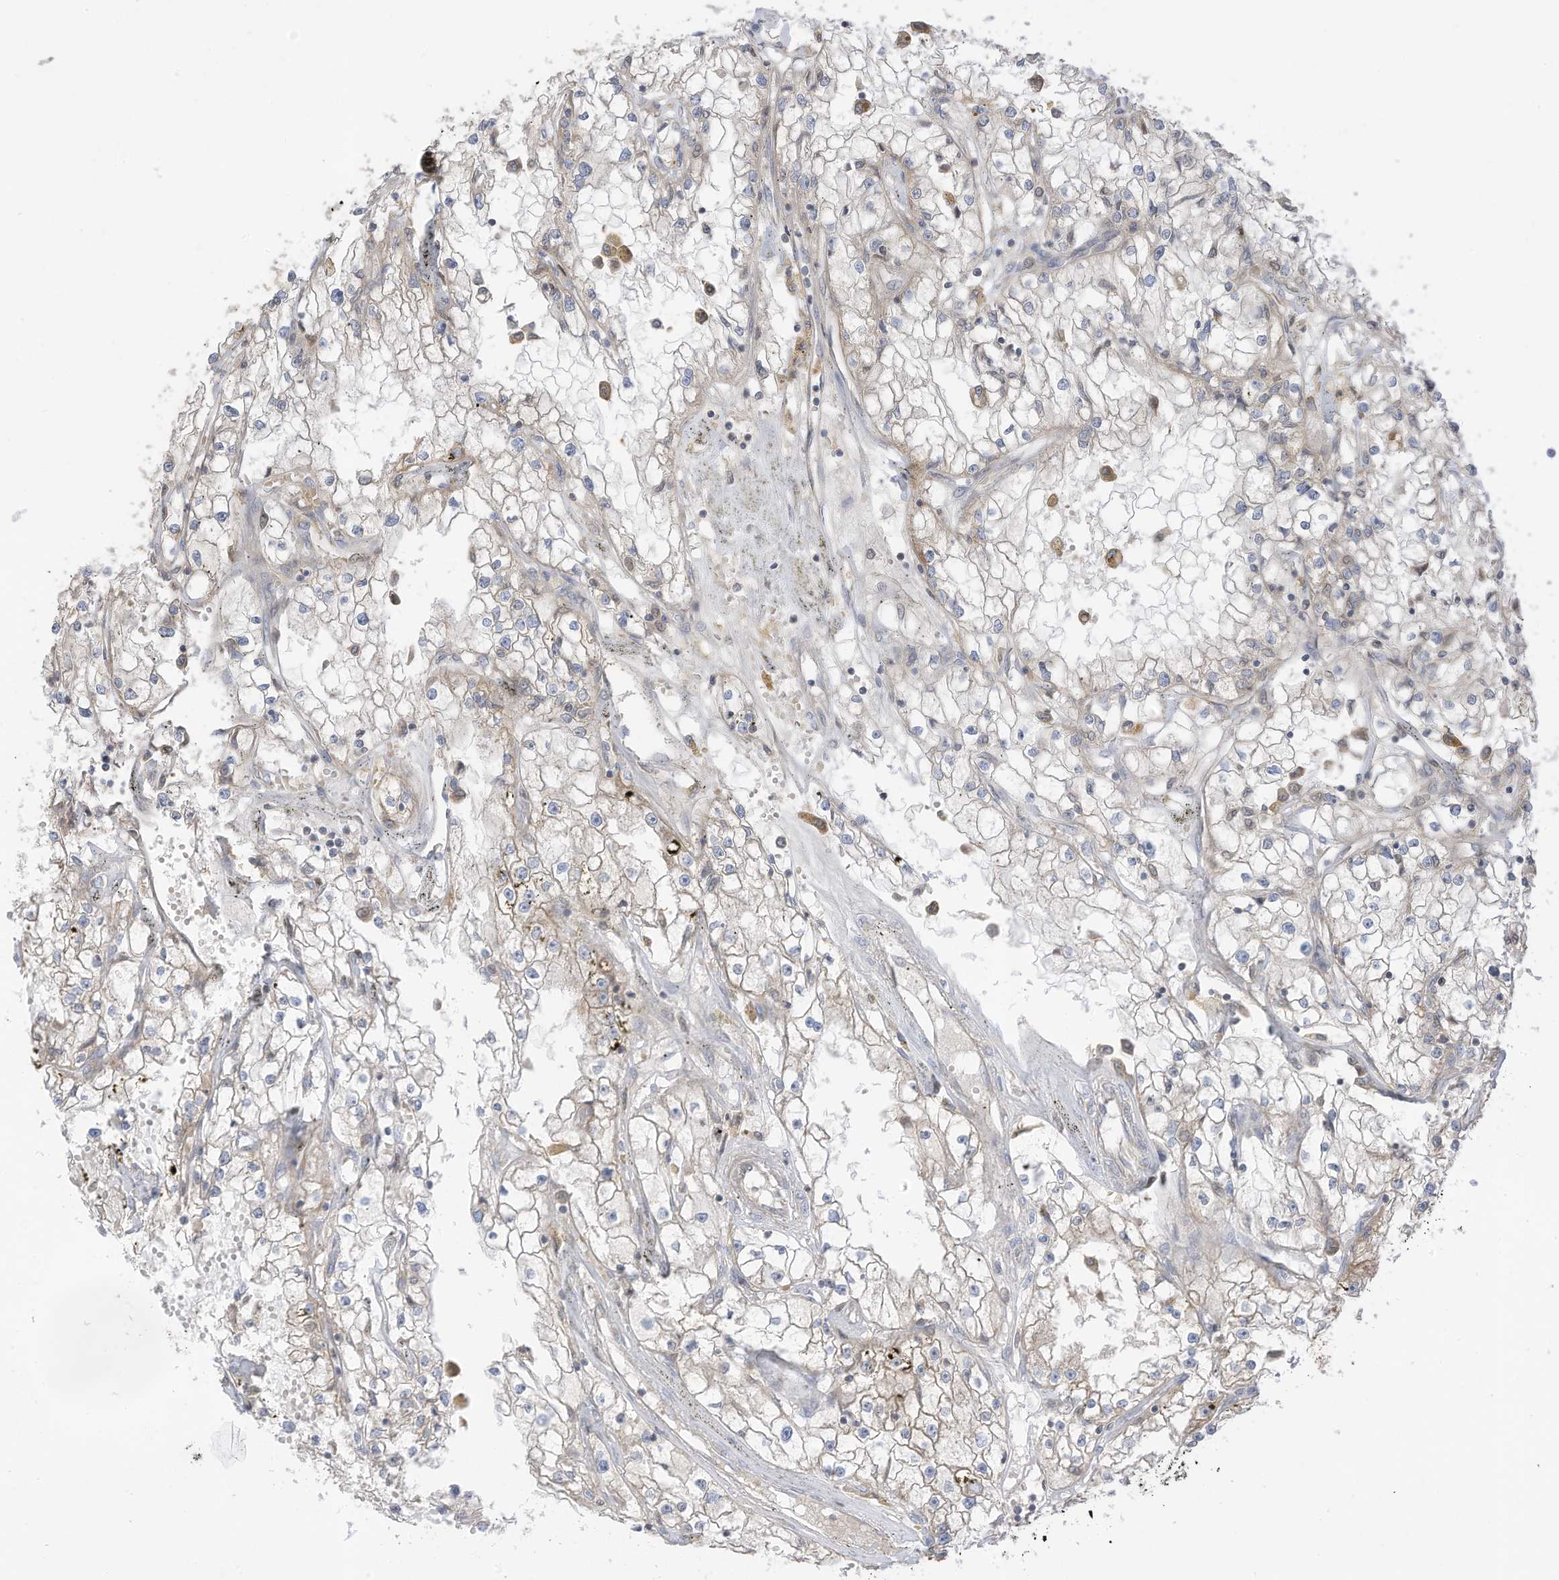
{"staining": {"intensity": "weak", "quantity": "<25%", "location": "cytoplasmic/membranous"}, "tissue": "renal cancer", "cell_type": "Tumor cells", "image_type": "cancer", "snomed": [{"axis": "morphology", "description": "Adenocarcinoma, NOS"}, {"axis": "topography", "description": "Kidney"}], "caption": "Immunohistochemistry photomicrograph of neoplastic tissue: human renal cancer (adenocarcinoma) stained with DAB demonstrates no significant protein expression in tumor cells.", "gene": "CGAS", "patient": {"sex": "male", "age": 56}}